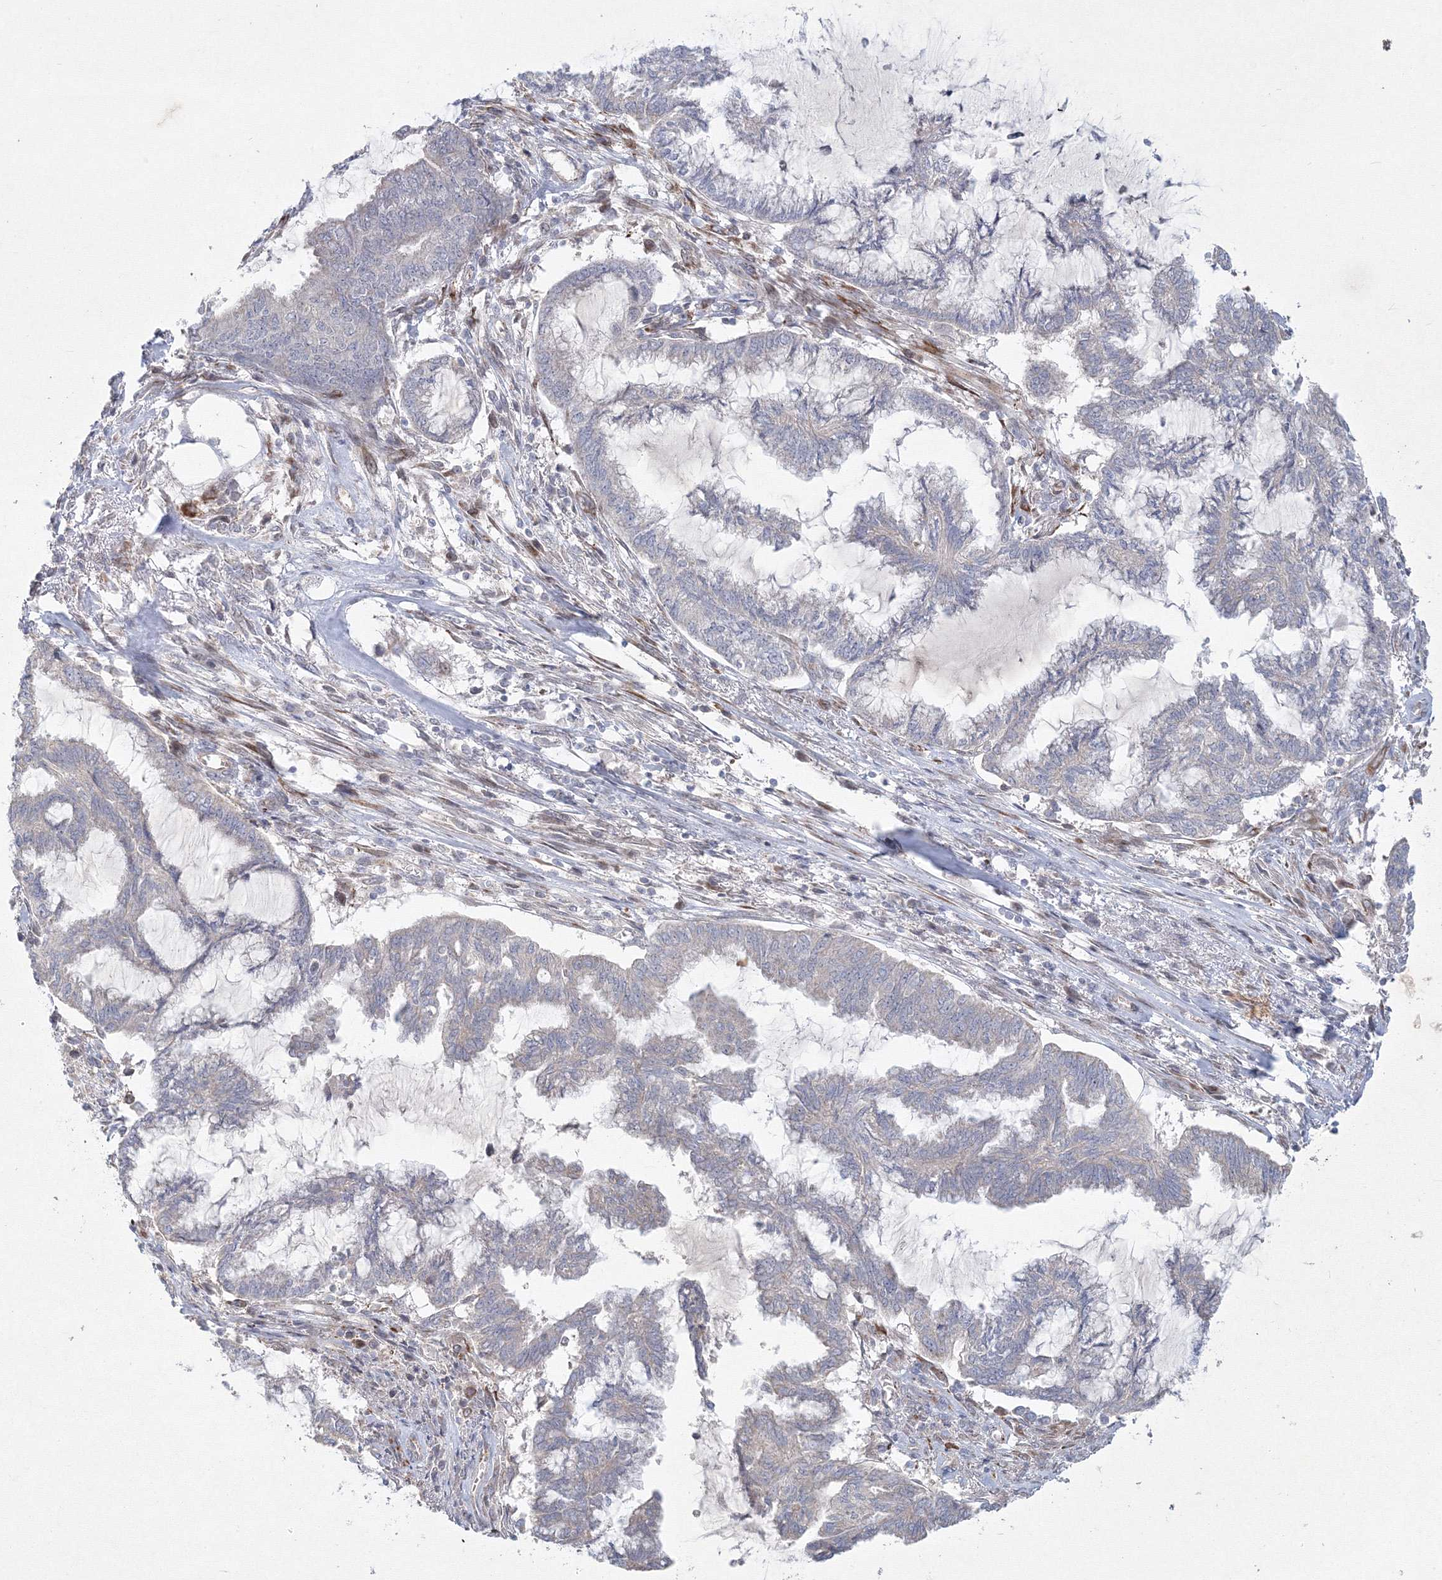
{"staining": {"intensity": "negative", "quantity": "none", "location": "none"}, "tissue": "endometrial cancer", "cell_type": "Tumor cells", "image_type": "cancer", "snomed": [{"axis": "morphology", "description": "Adenocarcinoma, NOS"}, {"axis": "topography", "description": "Endometrium"}], "caption": "Human adenocarcinoma (endometrial) stained for a protein using immunohistochemistry (IHC) reveals no expression in tumor cells.", "gene": "WDR49", "patient": {"sex": "female", "age": 86}}